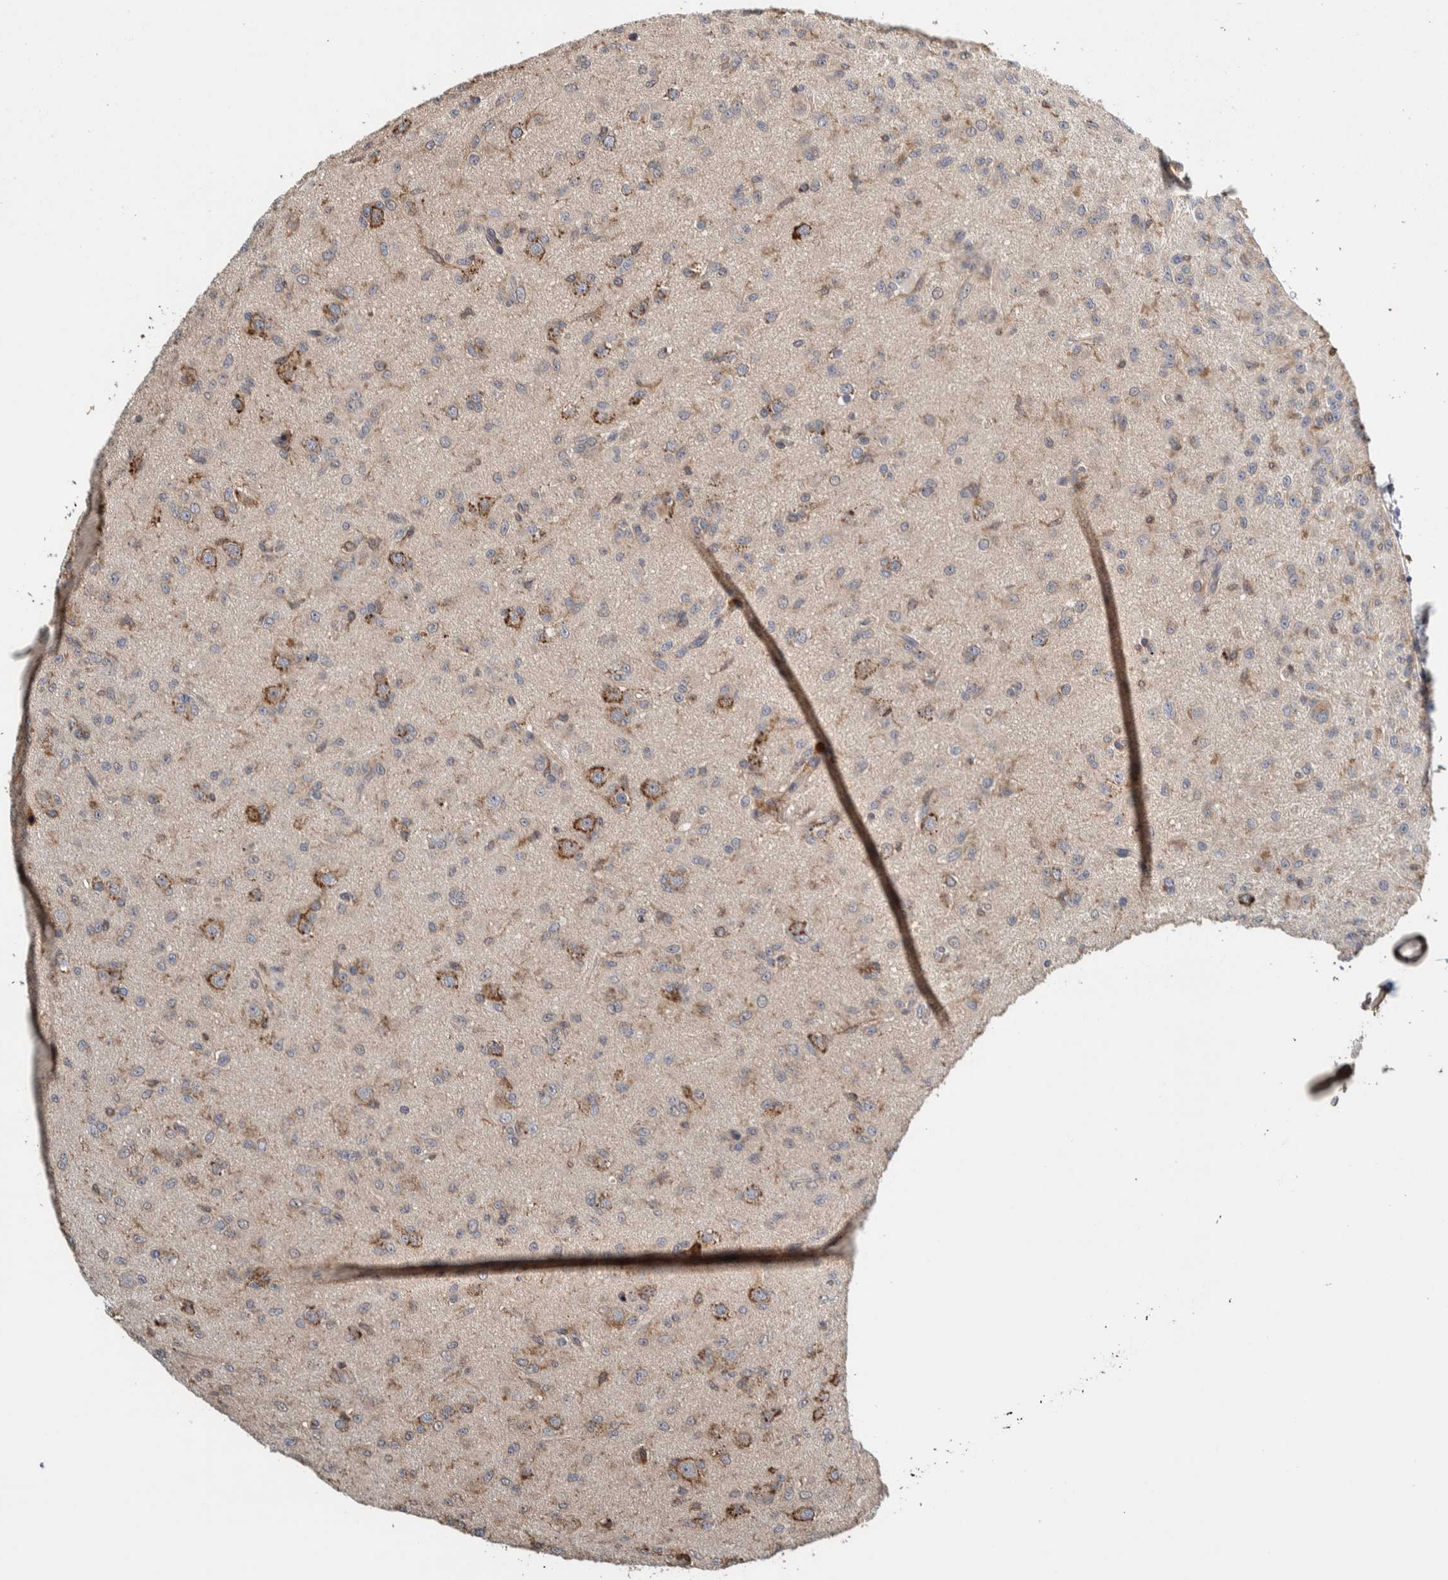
{"staining": {"intensity": "weak", "quantity": "25%-75%", "location": "cytoplasmic/membranous"}, "tissue": "glioma", "cell_type": "Tumor cells", "image_type": "cancer", "snomed": [{"axis": "morphology", "description": "Glioma, malignant, Low grade"}, {"axis": "topography", "description": "Brain"}], "caption": "Human glioma stained for a protein (brown) exhibits weak cytoplasmic/membranous positive positivity in approximately 25%-75% of tumor cells.", "gene": "PLA2G3", "patient": {"sex": "male", "age": 65}}